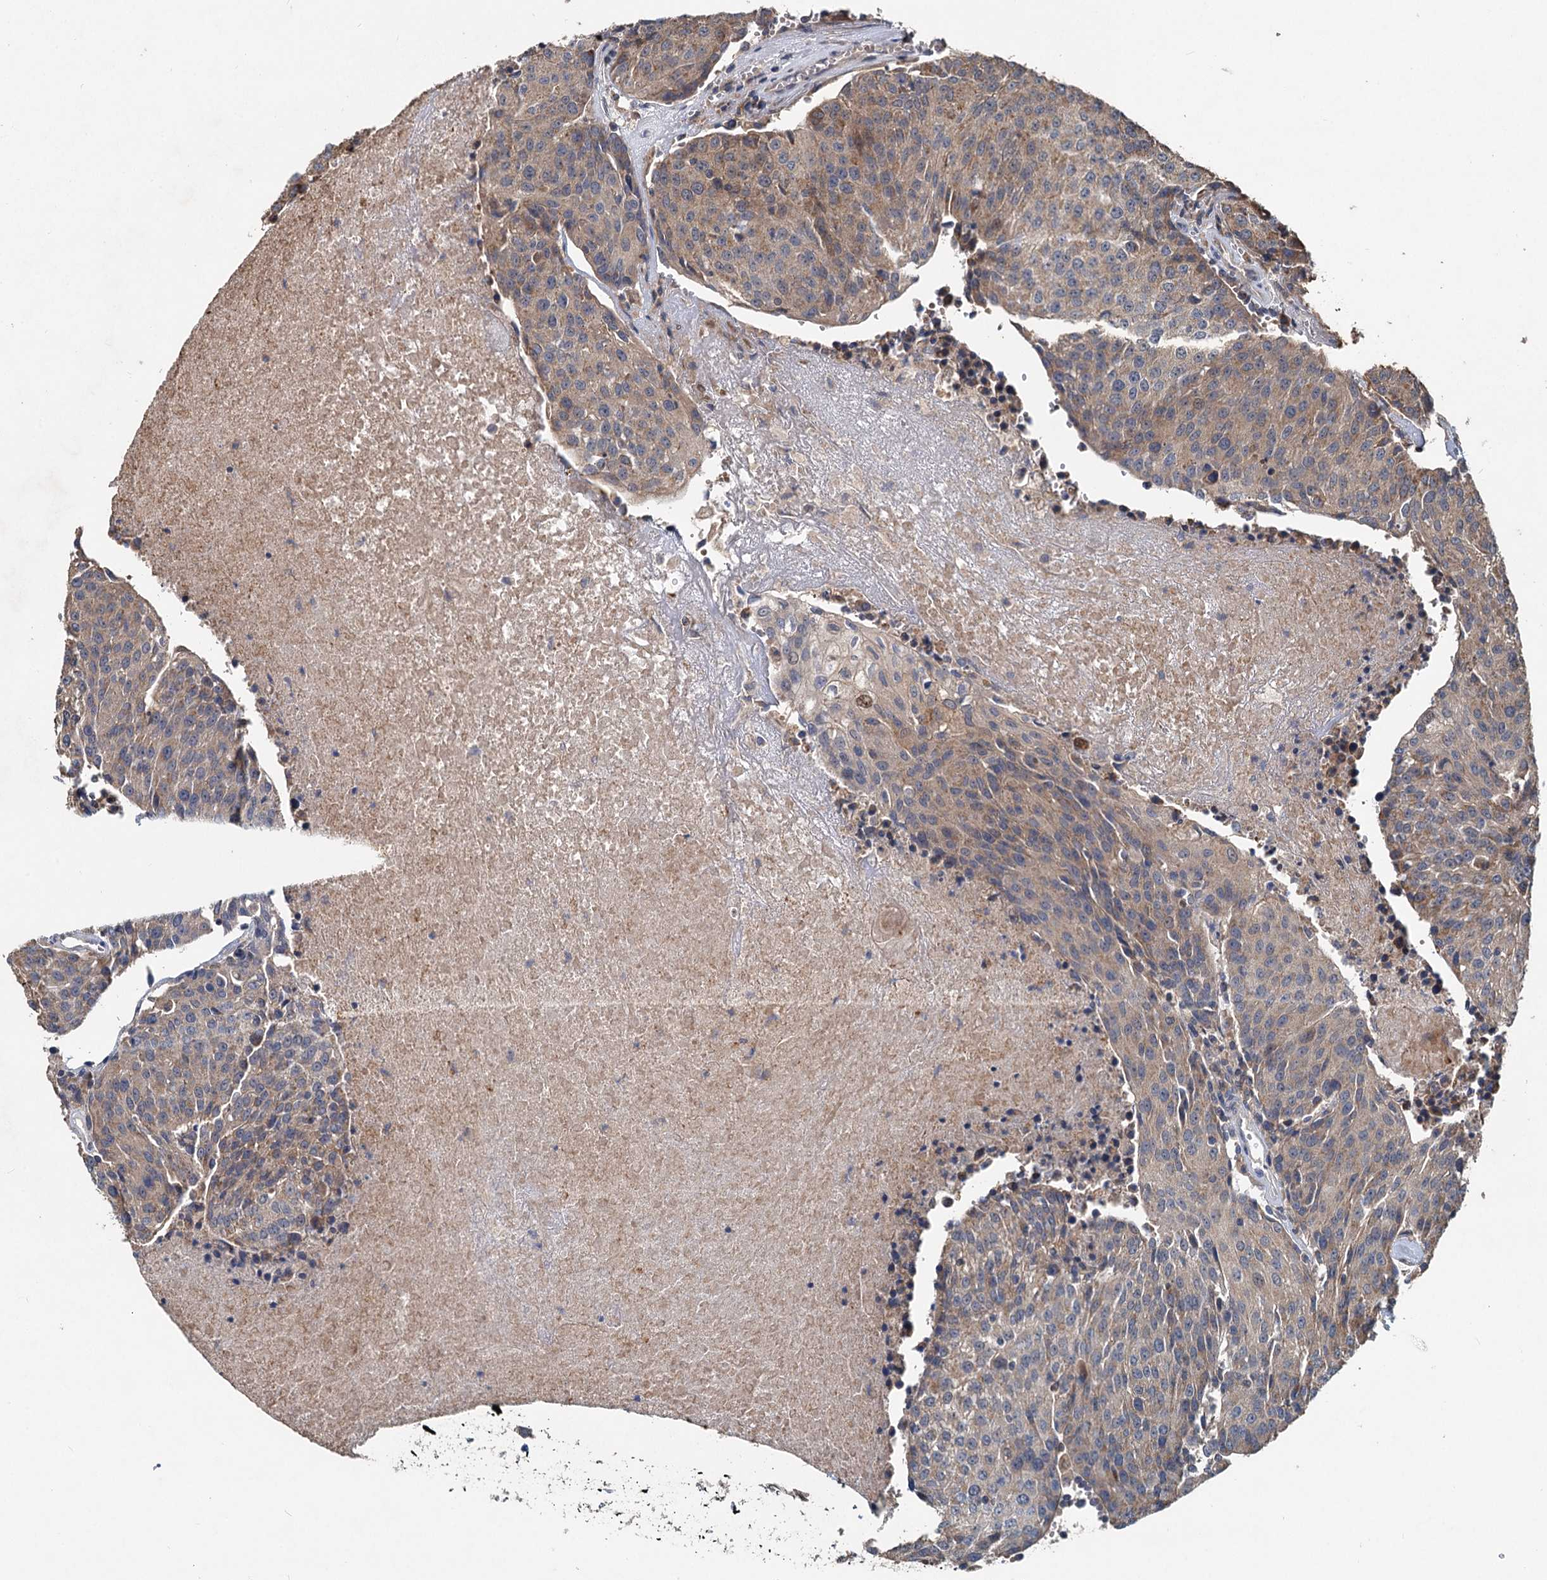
{"staining": {"intensity": "weak", "quantity": "25%-75%", "location": "cytoplasmic/membranous"}, "tissue": "urothelial cancer", "cell_type": "Tumor cells", "image_type": "cancer", "snomed": [{"axis": "morphology", "description": "Urothelial carcinoma, High grade"}, {"axis": "topography", "description": "Urinary bladder"}], "caption": "Urothelial cancer was stained to show a protein in brown. There is low levels of weak cytoplasmic/membranous positivity in about 25%-75% of tumor cells. (brown staining indicates protein expression, while blue staining denotes nuclei).", "gene": "OTUB1", "patient": {"sex": "female", "age": 85}}